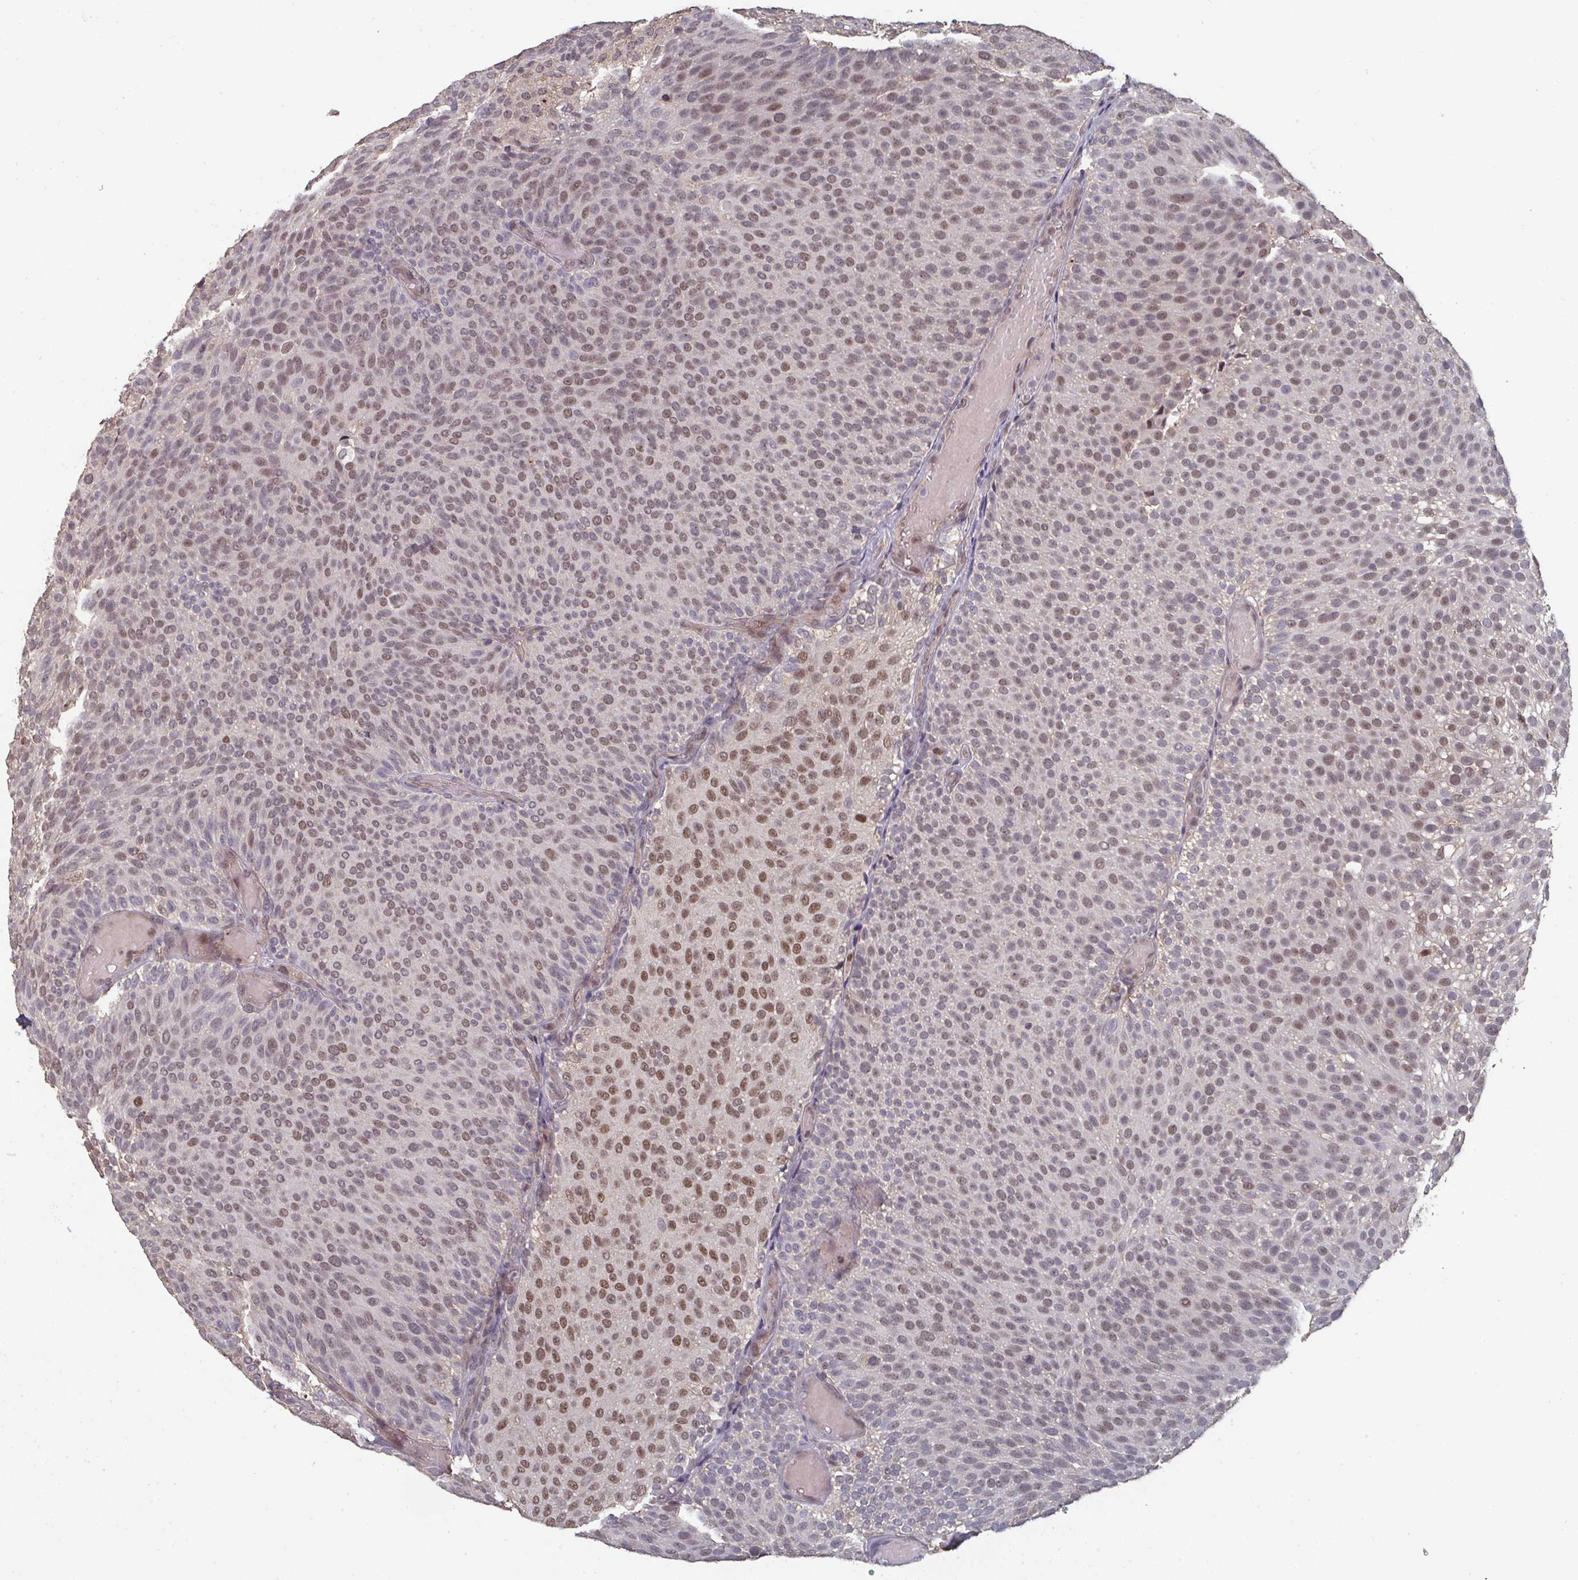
{"staining": {"intensity": "moderate", "quantity": "25%-75%", "location": "nuclear"}, "tissue": "urothelial cancer", "cell_type": "Tumor cells", "image_type": "cancer", "snomed": [{"axis": "morphology", "description": "Urothelial carcinoma, Low grade"}, {"axis": "topography", "description": "Urinary bladder"}], "caption": "Immunohistochemical staining of human urothelial cancer shows medium levels of moderate nuclear protein positivity in approximately 25%-75% of tumor cells.", "gene": "LIX1", "patient": {"sex": "male", "age": 78}}